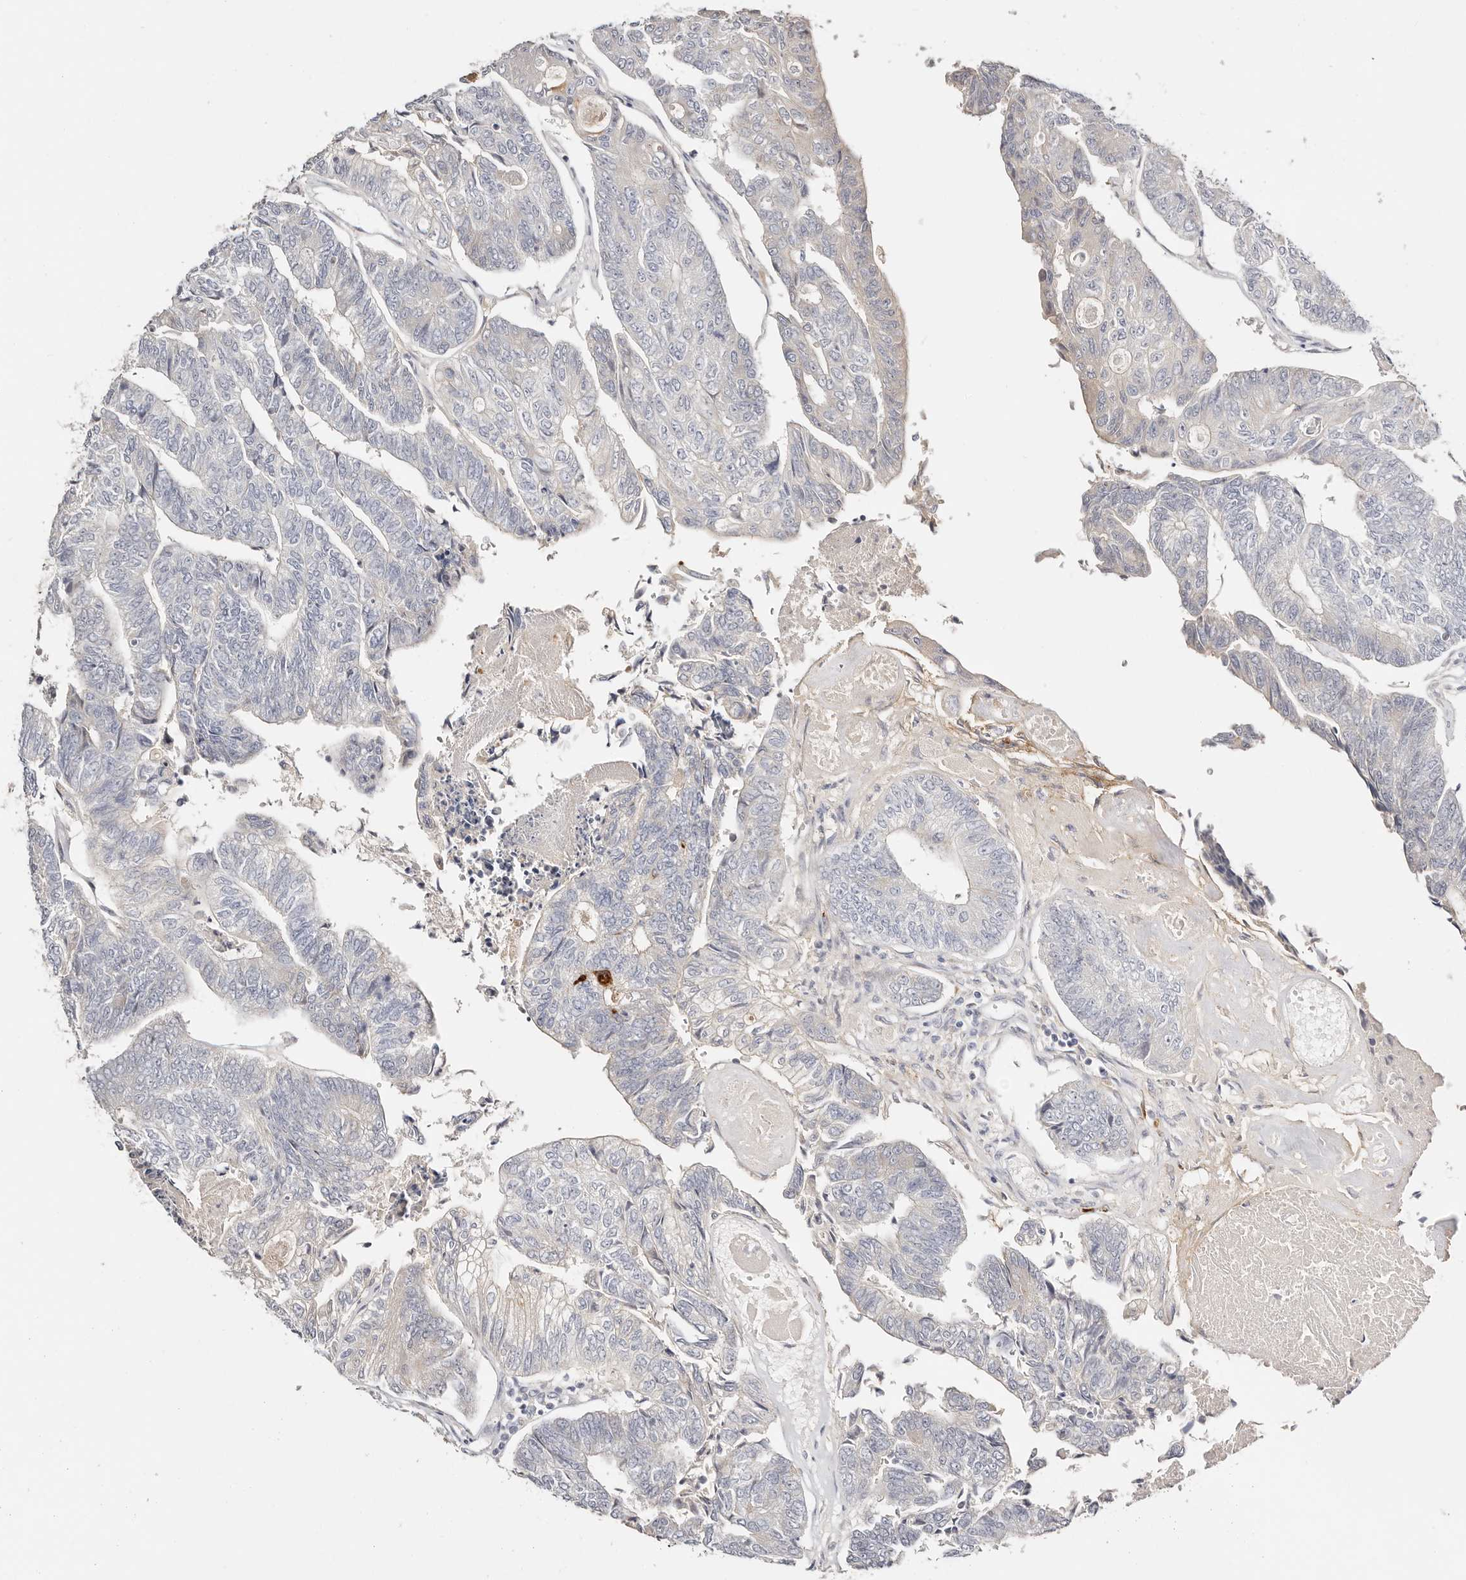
{"staining": {"intensity": "negative", "quantity": "none", "location": "none"}, "tissue": "colorectal cancer", "cell_type": "Tumor cells", "image_type": "cancer", "snomed": [{"axis": "morphology", "description": "Adenocarcinoma, NOS"}, {"axis": "topography", "description": "Colon"}], "caption": "IHC micrograph of neoplastic tissue: colorectal cancer (adenocarcinoma) stained with DAB (3,3'-diaminobenzidine) demonstrates no significant protein staining in tumor cells.", "gene": "DNASE1", "patient": {"sex": "female", "age": 67}}